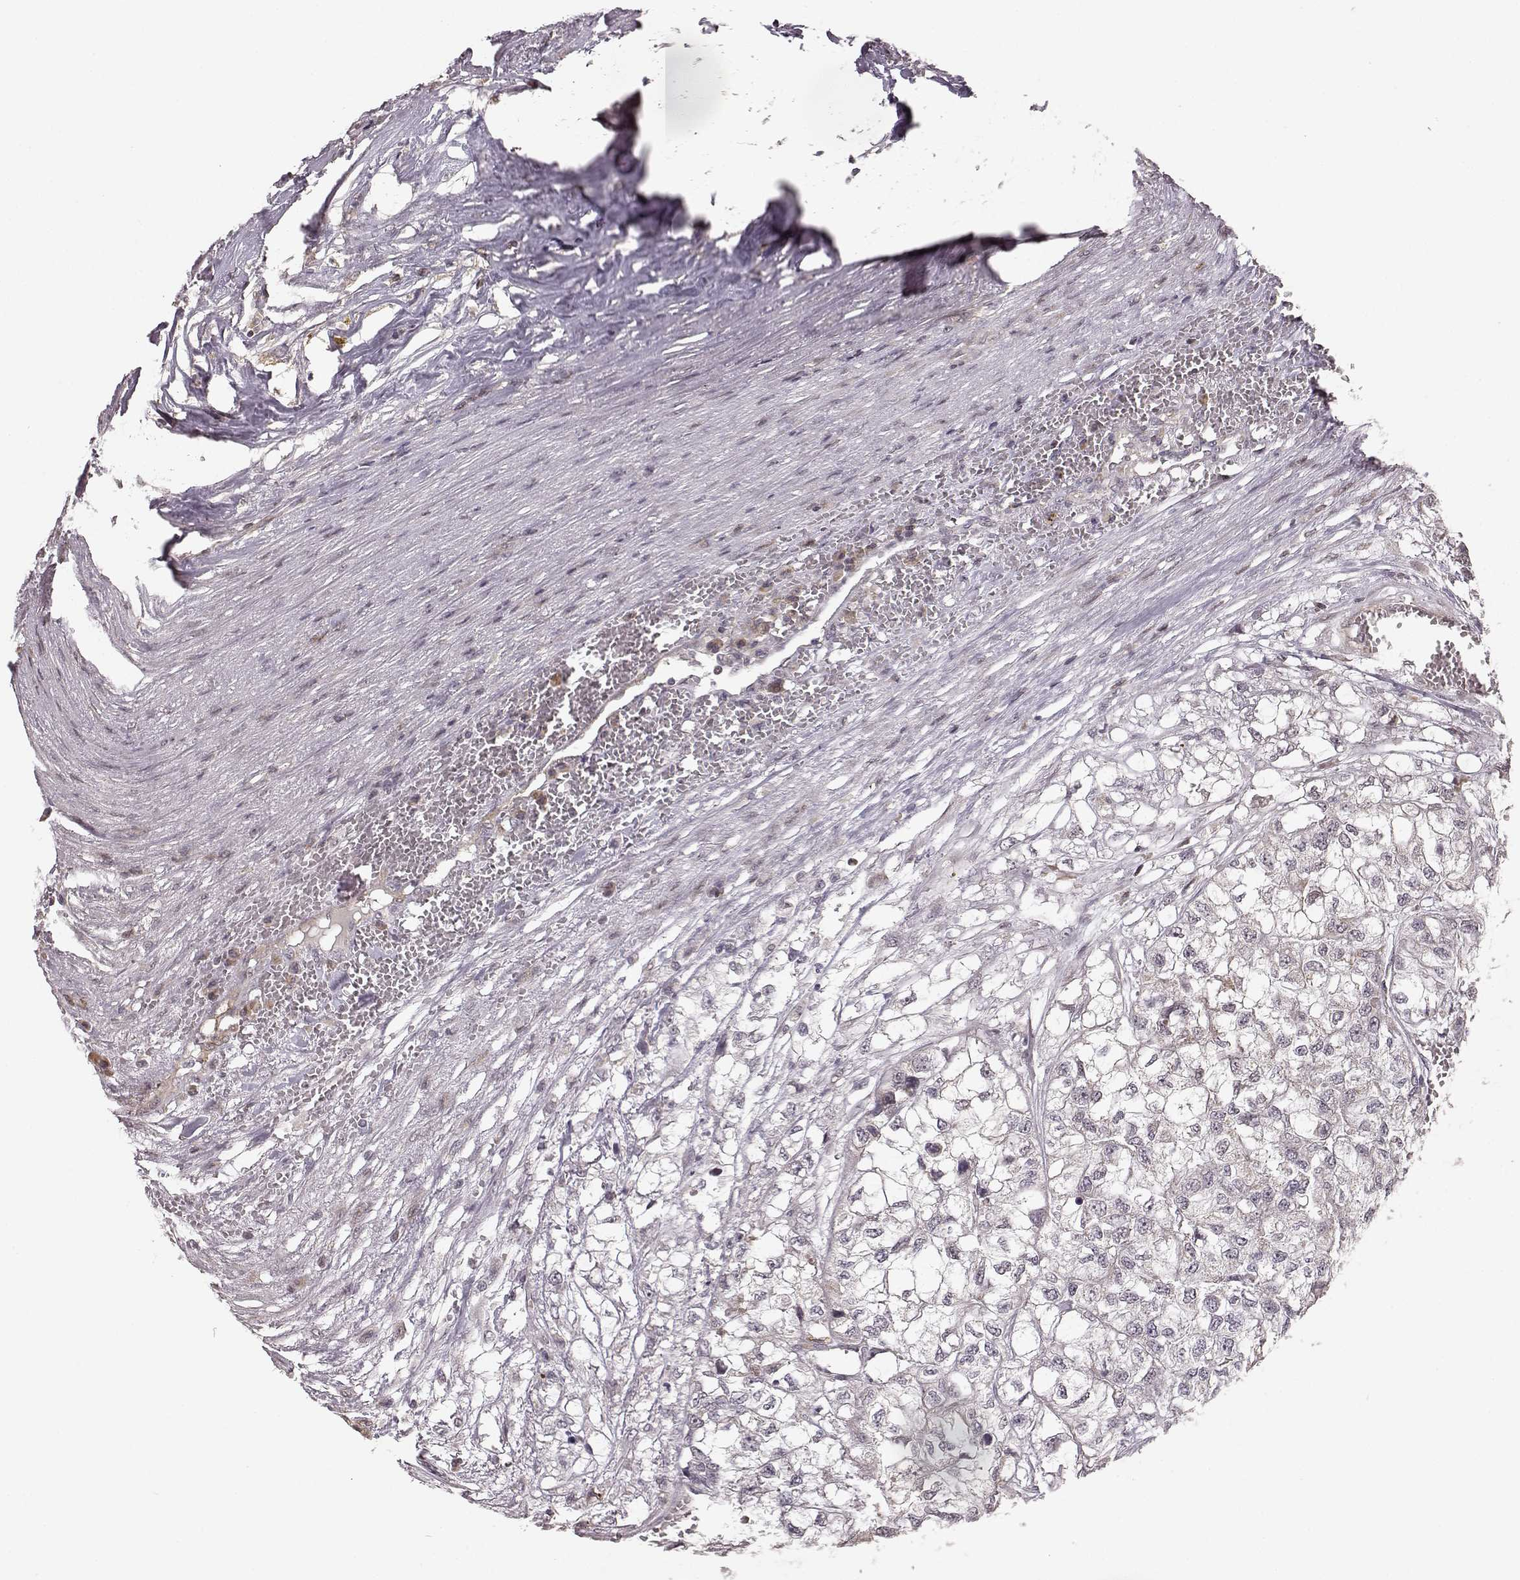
{"staining": {"intensity": "negative", "quantity": "none", "location": "none"}, "tissue": "renal cancer", "cell_type": "Tumor cells", "image_type": "cancer", "snomed": [{"axis": "morphology", "description": "Adenocarcinoma, NOS"}, {"axis": "topography", "description": "Kidney"}], "caption": "Immunohistochemical staining of renal cancer demonstrates no significant expression in tumor cells.", "gene": "BACH2", "patient": {"sex": "male", "age": 56}}